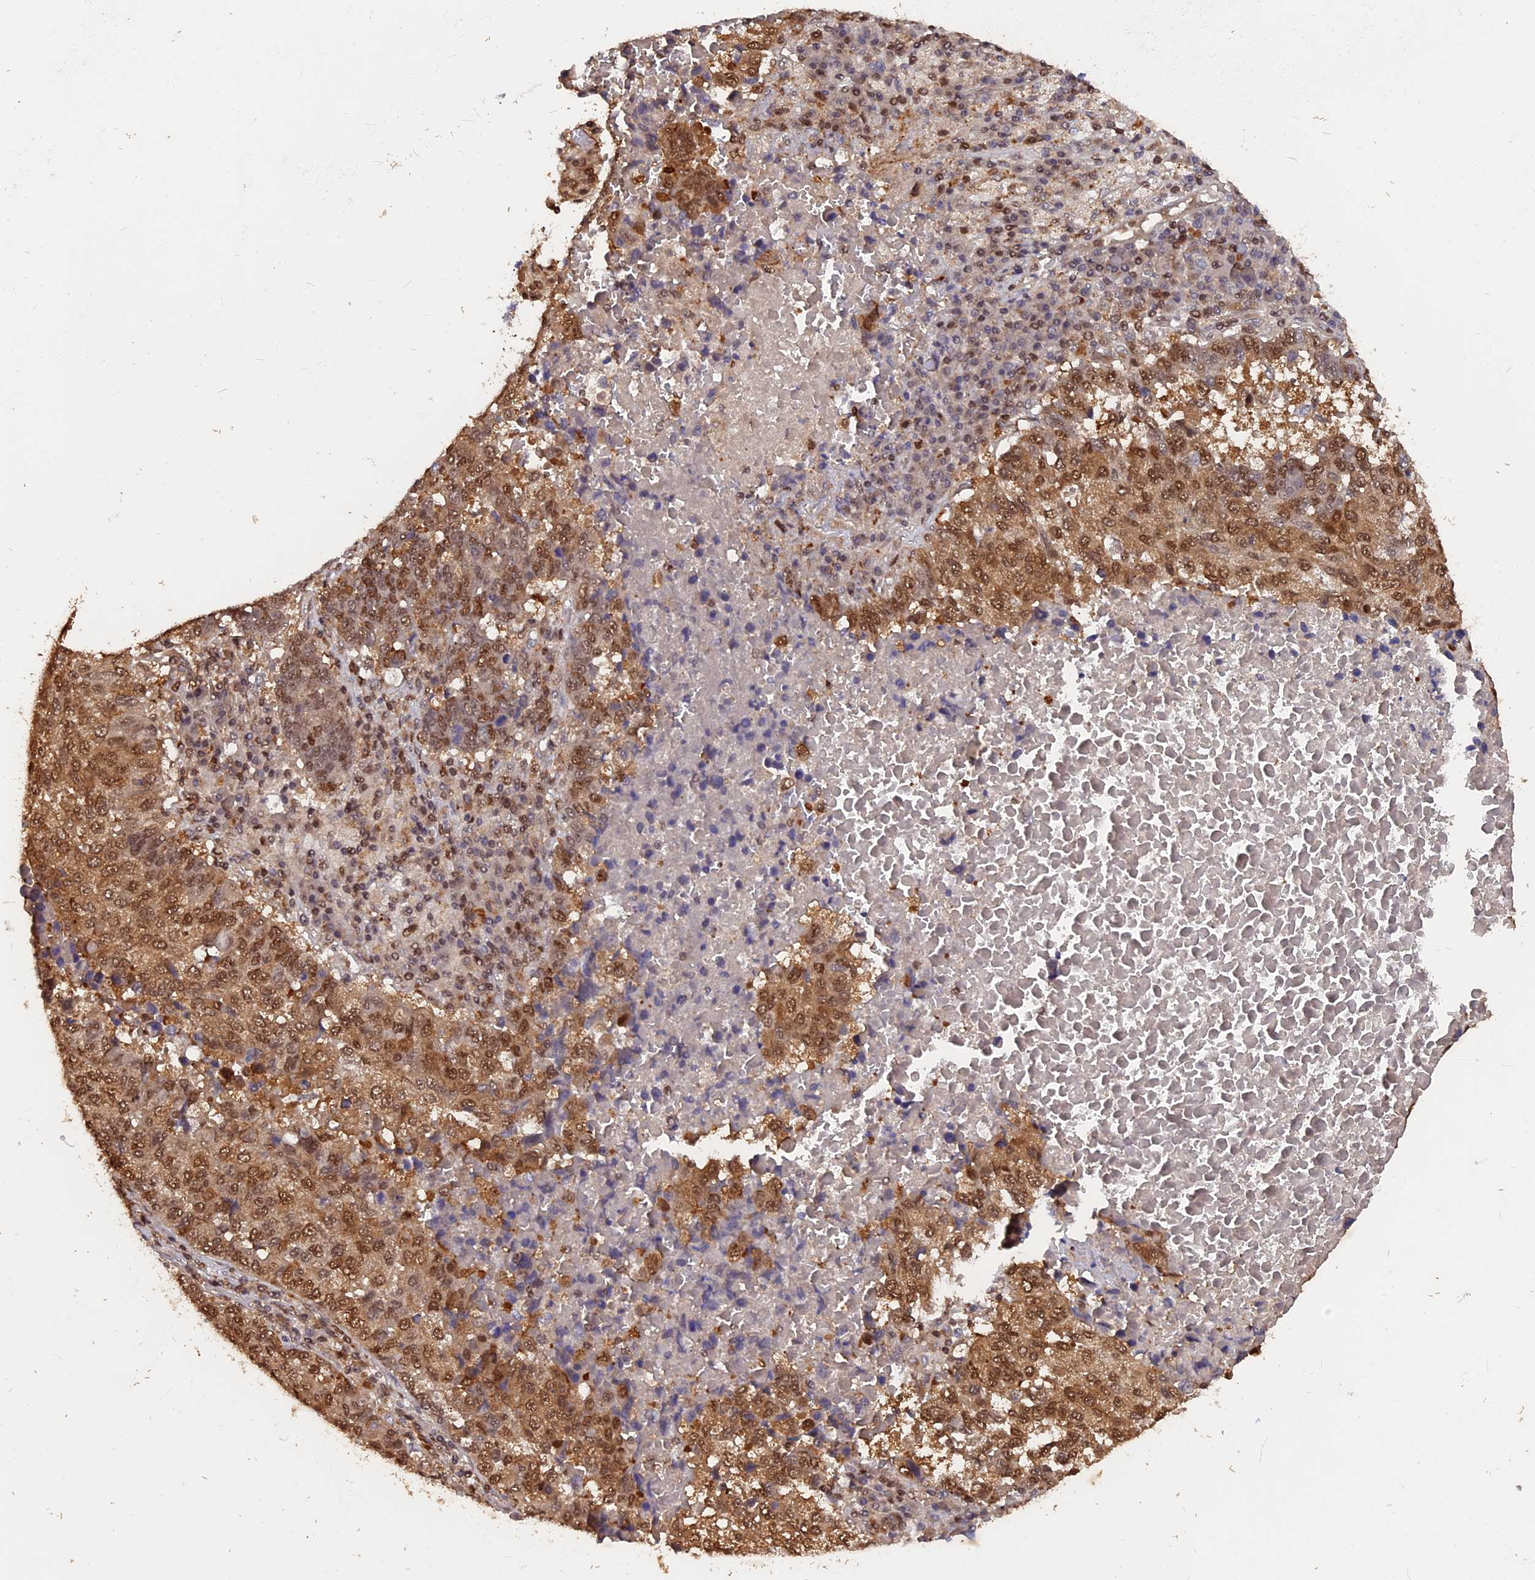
{"staining": {"intensity": "moderate", "quantity": ">75%", "location": "cytoplasmic/membranous,nuclear"}, "tissue": "lung cancer", "cell_type": "Tumor cells", "image_type": "cancer", "snomed": [{"axis": "morphology", "description": "Squamous cell carcinoma, NOS"}, {"axis": "topography", "description": "Lung"}], "caption": "The image exhibits staining of lung cancer, revealing moderate cytoplasmic/membranous and nuclear protein expression (brown color) within tumor cells.", "gene": "ADRM1", "patient": {"sex": "male", "age": 73}}